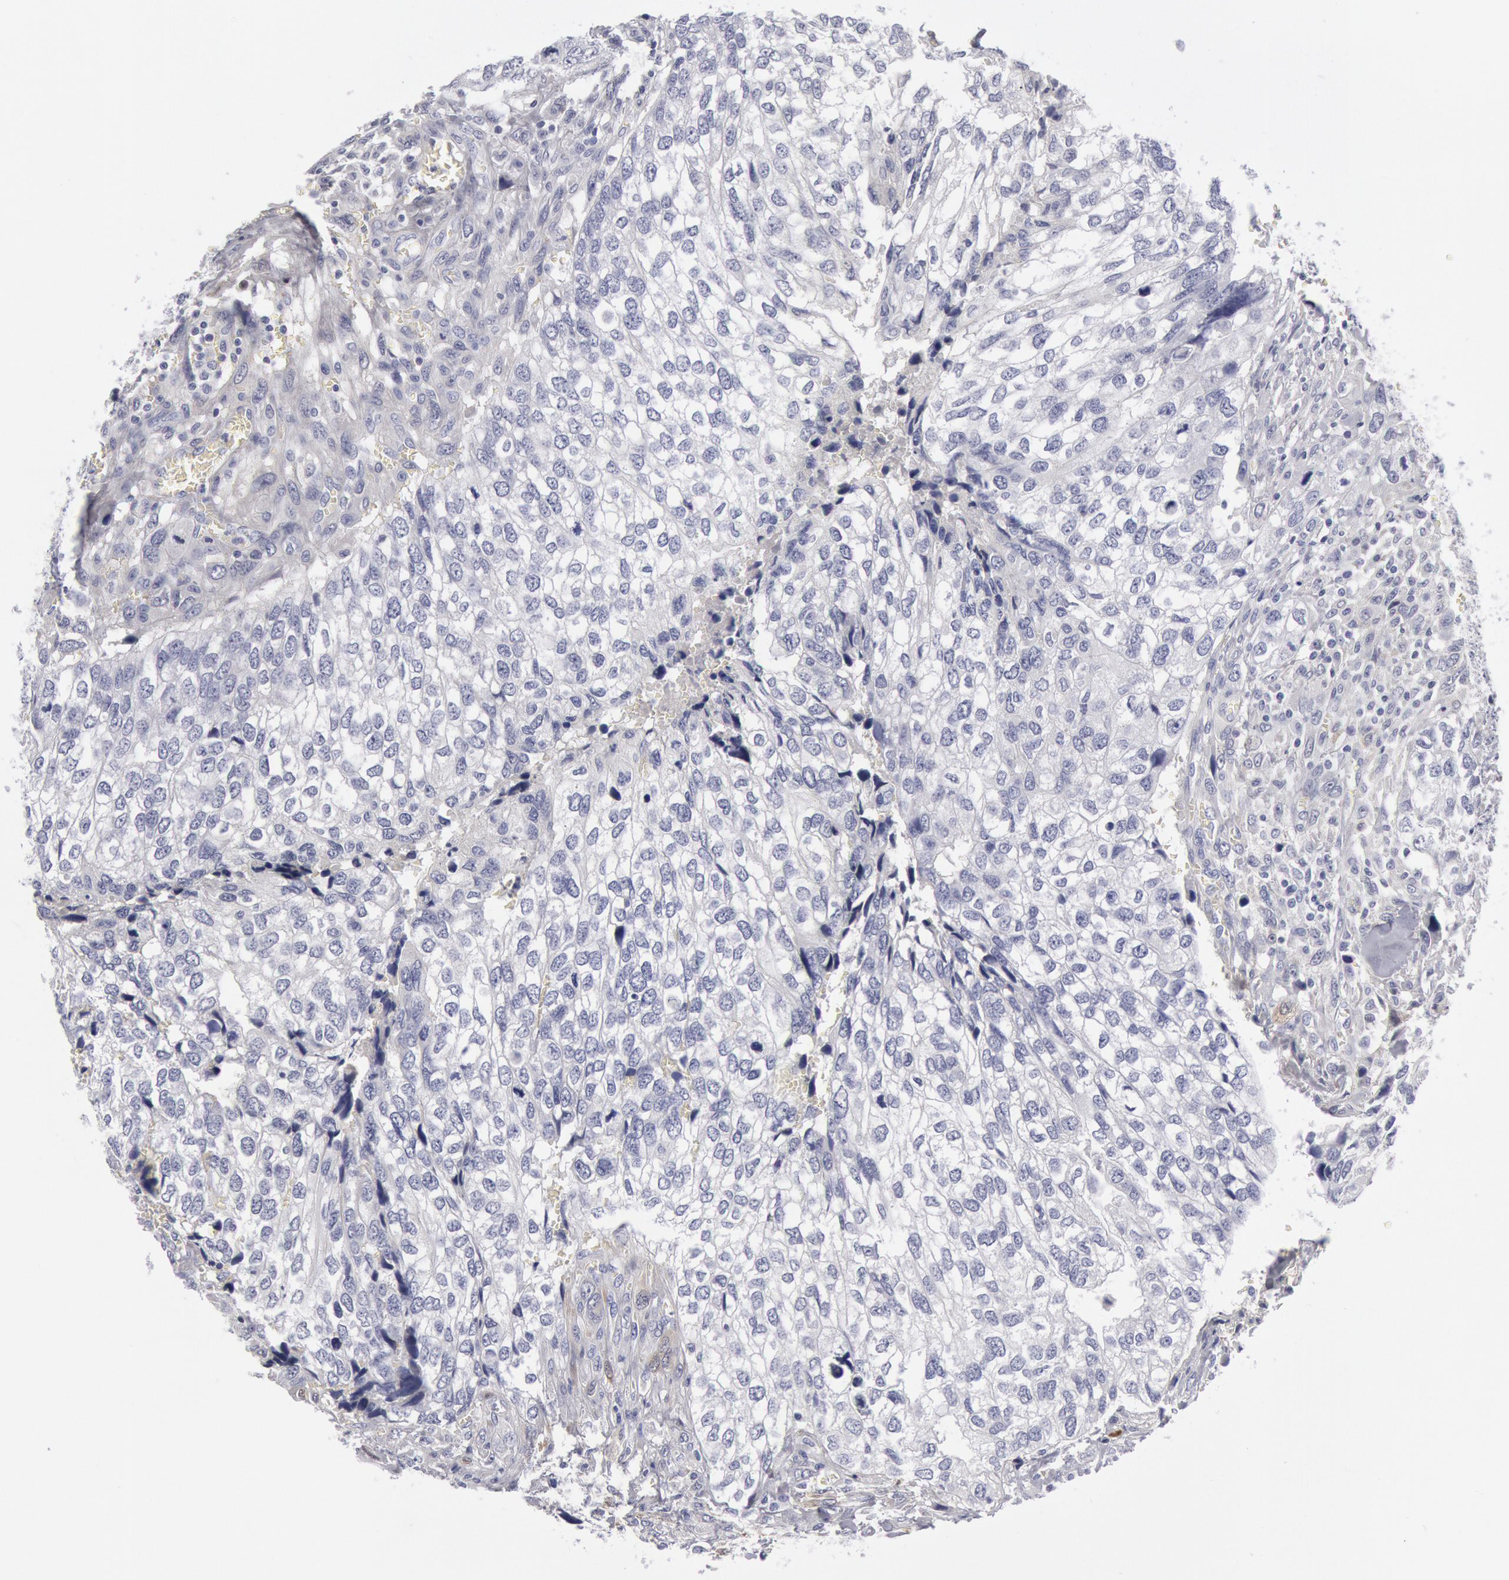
{"staining": {"intensity": "weak", "quantity": "25%-75%", "location": "cytoplasmic/membranous"}, "tissue": "breast cancer", "cell_type": "Tumor cells", "image_type": "cancer", "snomed": [{"axis": "morphology", "description": "Neoplasm, malignant, NOS"}, {"axis": "topography", "description": "Breast"}], "caption": "Protein staining shows weak cytoplasmic/membranous expression in about 25%-75% of tumor cells in breast cancer (malignant neoplasm).", "gene": "FHL1", "patient": {"sex": "female", "age": 50}}